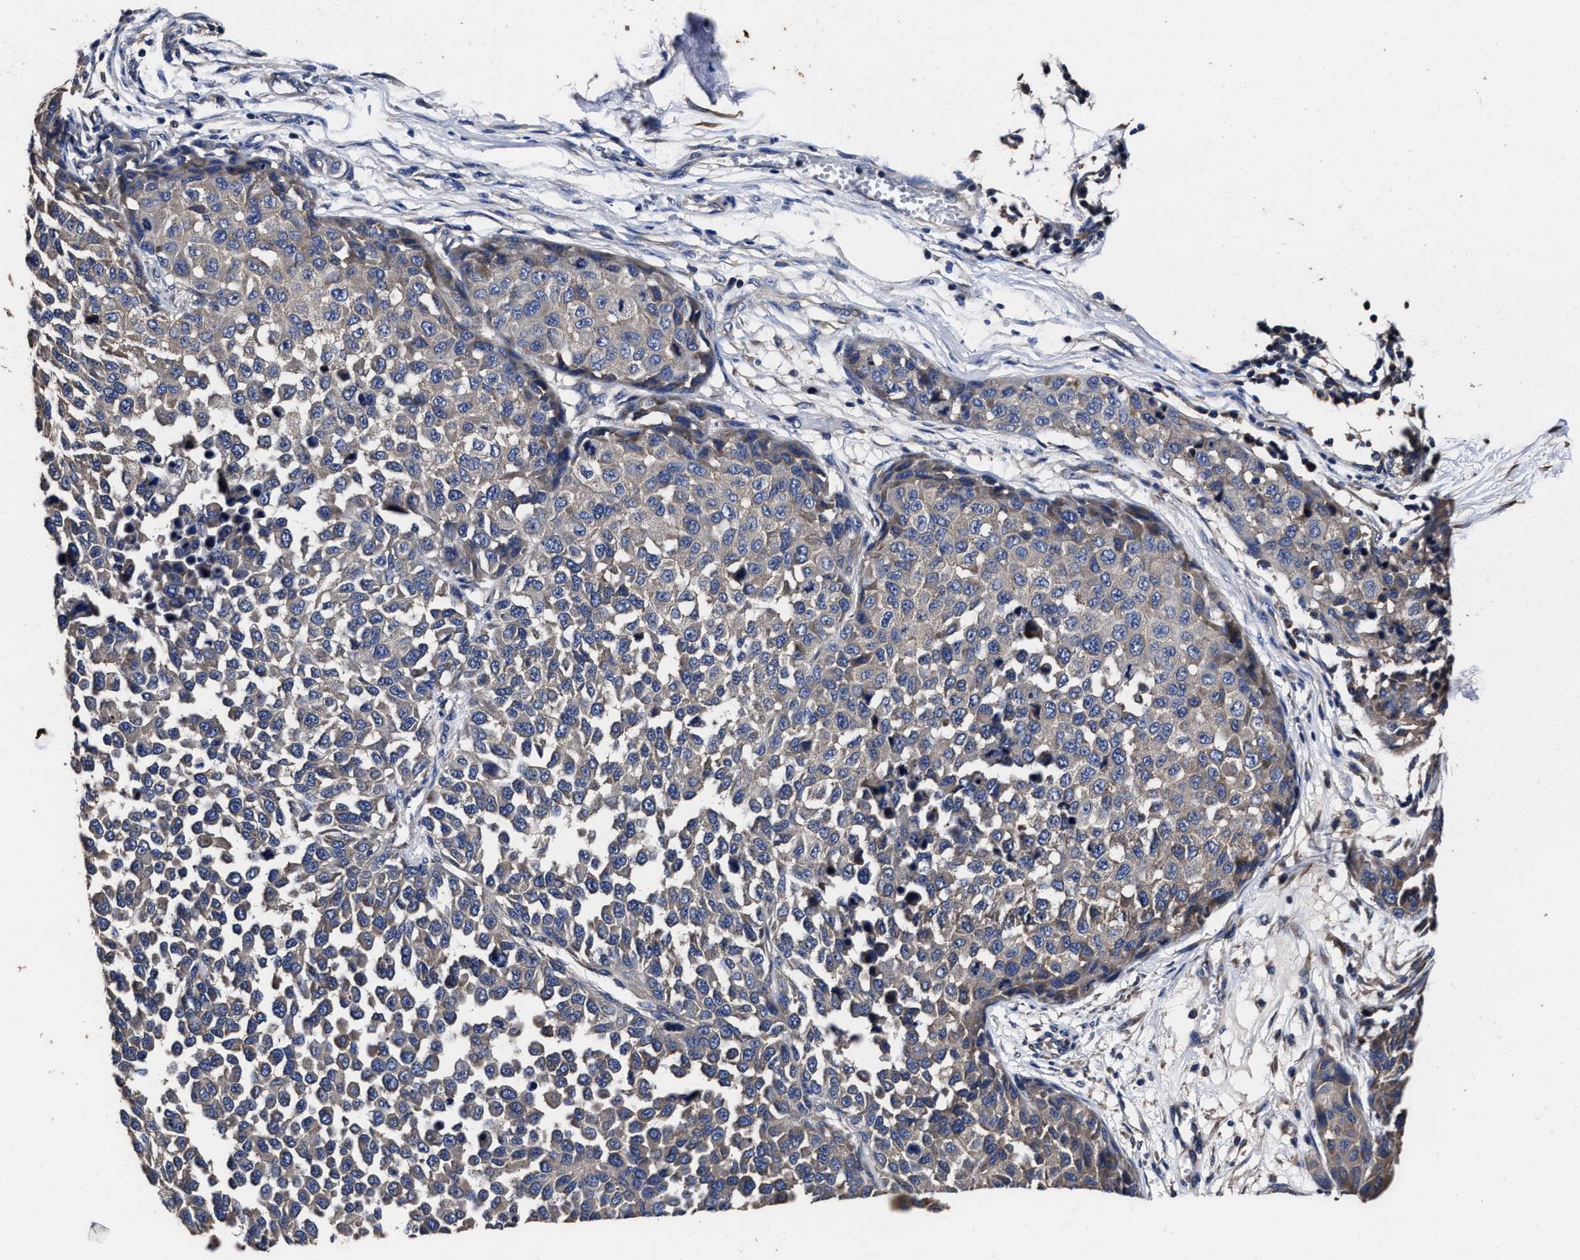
{"staining": {"intensity": "negative", "quantity": "none", "location": "none"}, "tissue": "melanoma", "cell_type": "Tumor cells", "image_type": "cancer", "snomed": [{"axis": "morphology", "description": "Normal tissue, NOS"}, {"axis": "morphology", "description": "Malignant melanoma, NOS"}, {"axis": "topography", "description": "Skin"}], "caption": "IHC of human melanoma reveals no positivity in tumor cells.", "gene": "AVEN", "patient": {"sex": "male", "age": 62}}